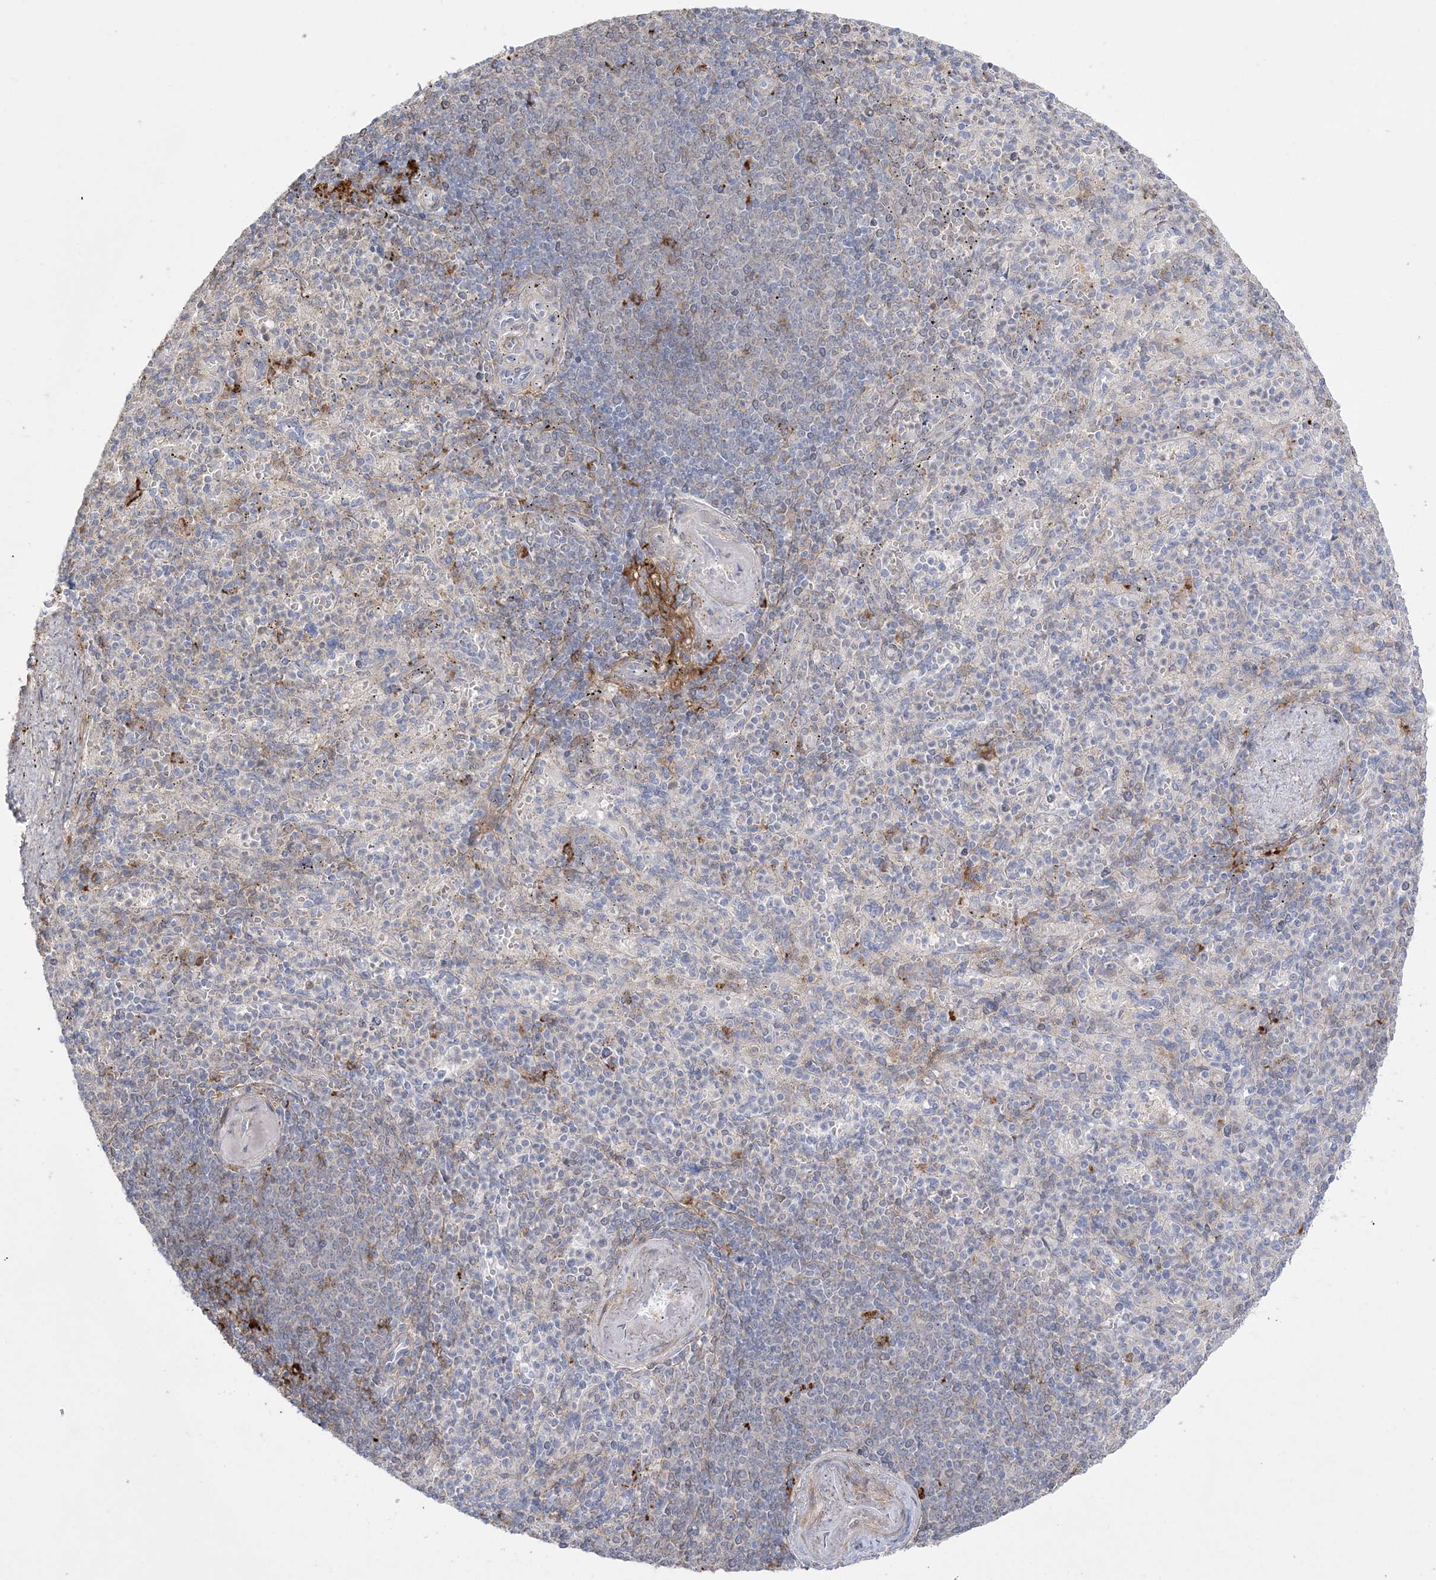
{"staining": {"intensity": "moderate", "quantity": "<25%", "location": "cytoplasmic/membranous"}, "tissue": "spleen", "cell_type": "Cells in red pulp", "image_type": "normal", "snomed": [{"axis": "morphology", "description": "Normal tissue, NOS"}, {"axis": "topography", "description": "Spleen"}], "caption": "High-power microscopy captured an immunohistochemistry (IHC) micrograph of benign spleen, revealing moderate cytoplasmic/membranous staining in approximately <25% of cells in red pulp. The protein of interest is stained brown, and the nuclei are stained in blue (DAB IHC with brightfield microscopy, high magnification).", "gene": "HAAO", "patient": {"sex": "female", "age": 74}}